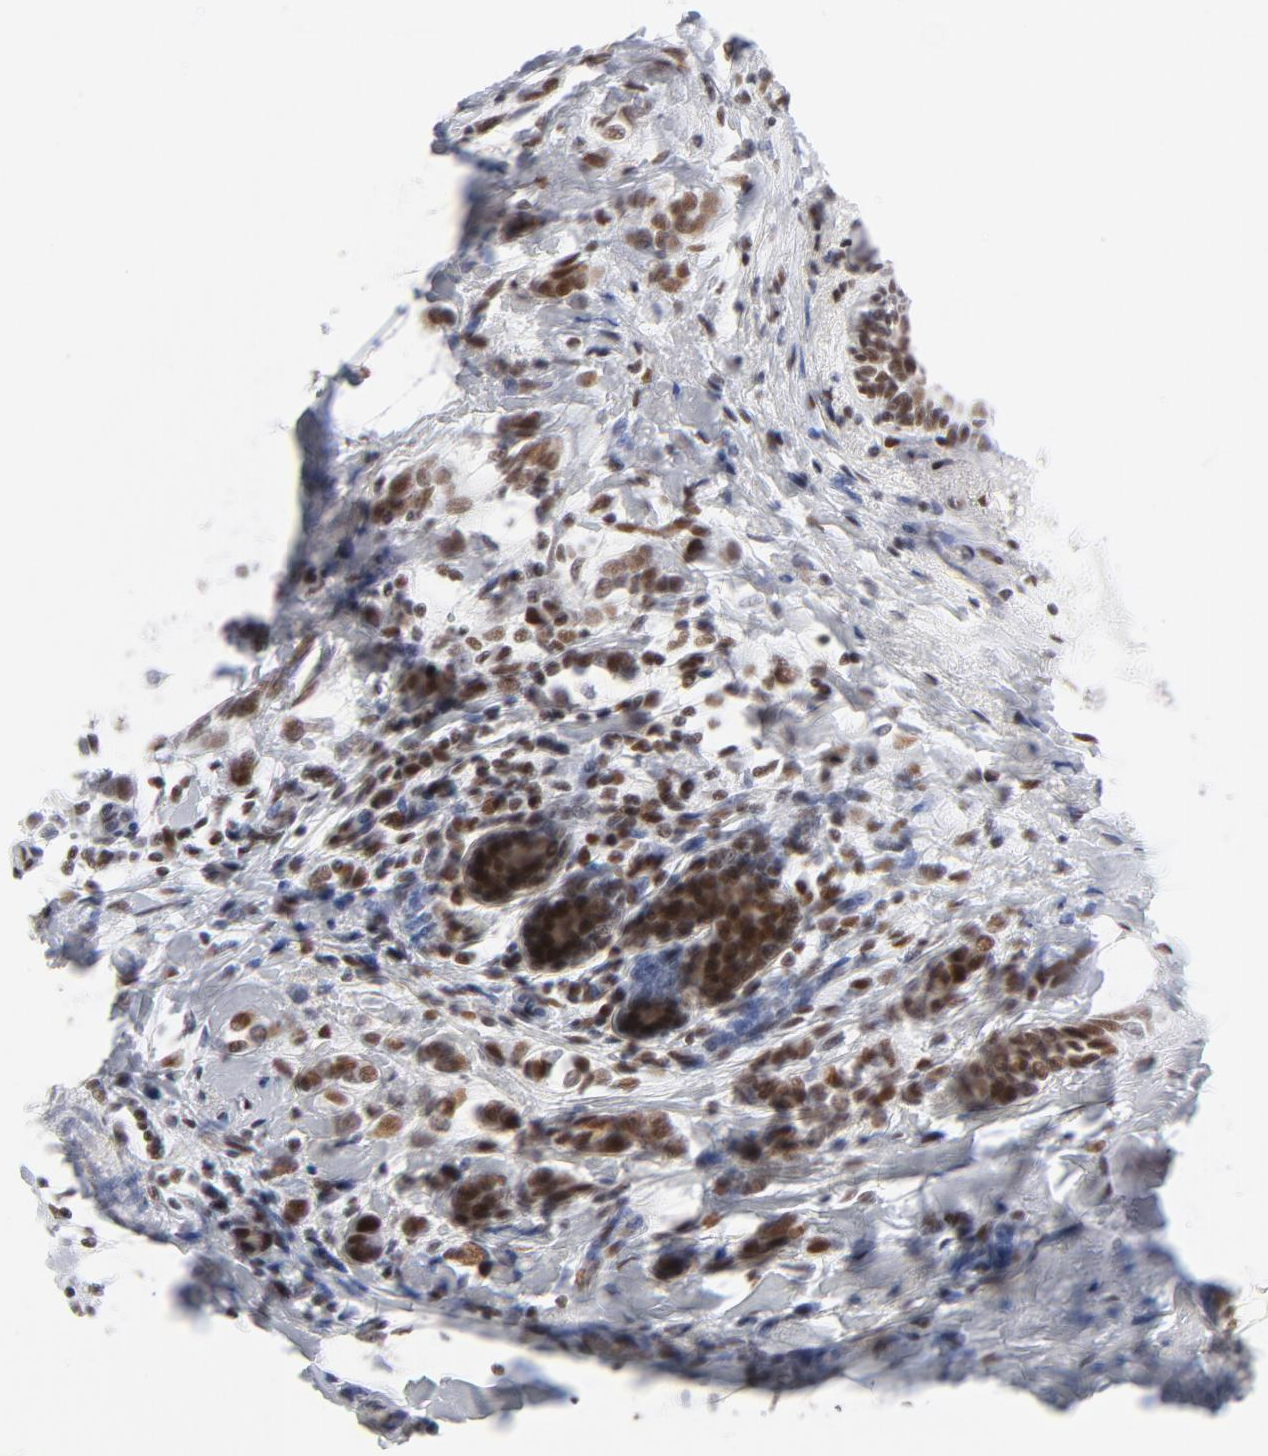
{"staining": {"intensity": "moderate", "quantity": "25%-75%", "location": "nuclear"}, "tissue": "breast cancer", "cell_type": "Tumor cells", "image_type": "cancer", "snomed": [{"axis": "morphology", "description": "Normal tissue, NOS"}, {"axis": "morphology", "description": "Lobular carcinoma"}, {"axis": "topography", "description": "Breast"}], "caption": "DAB immunohistochemical staining of human breast cancer (lobular carcinoma) shows moderate nuclear protein staining in approximately 25%-75% of tumor cells.", "gene": "ATF2", "patient": {"sex": "female", "age": 47}}